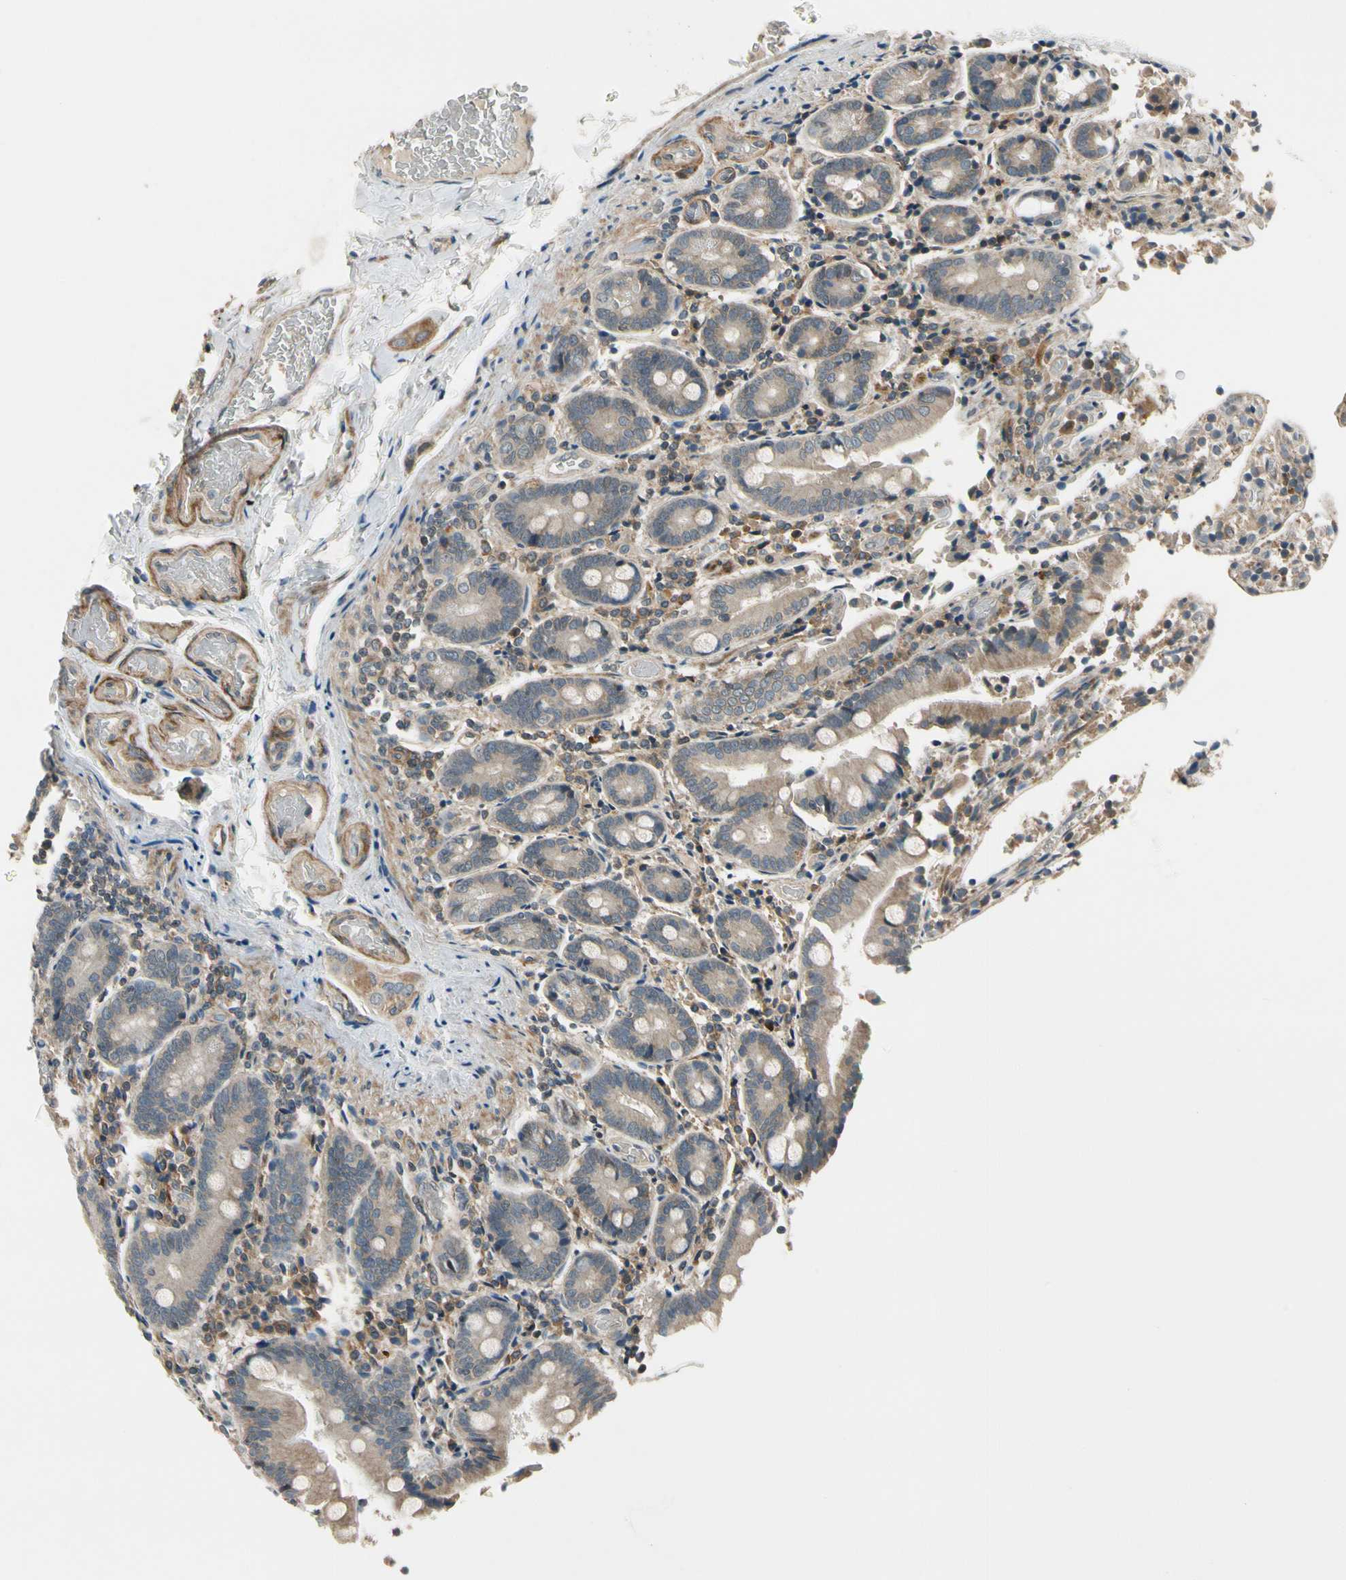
{"staining": {"intensity": "moderate", "quantity": ">75%", "location": "cytoplasmic/membranous"}, "tissue": "duodenum", "cell_type": "Glandular cells", "image_type": "normal", "snomed": [{"axis": "morphology", "description": "Normal tissue, NOS"}, {"axis": "topography", "description": "Duodenum"}], "caption": "This is an image of immunohistochemistry staining of benign duodenum, which shows moderate positivity in the cytoplasmic/membranous of glandular cells.", "gene": "MST1R", "patient": {"sex": "female", "age": 53}}